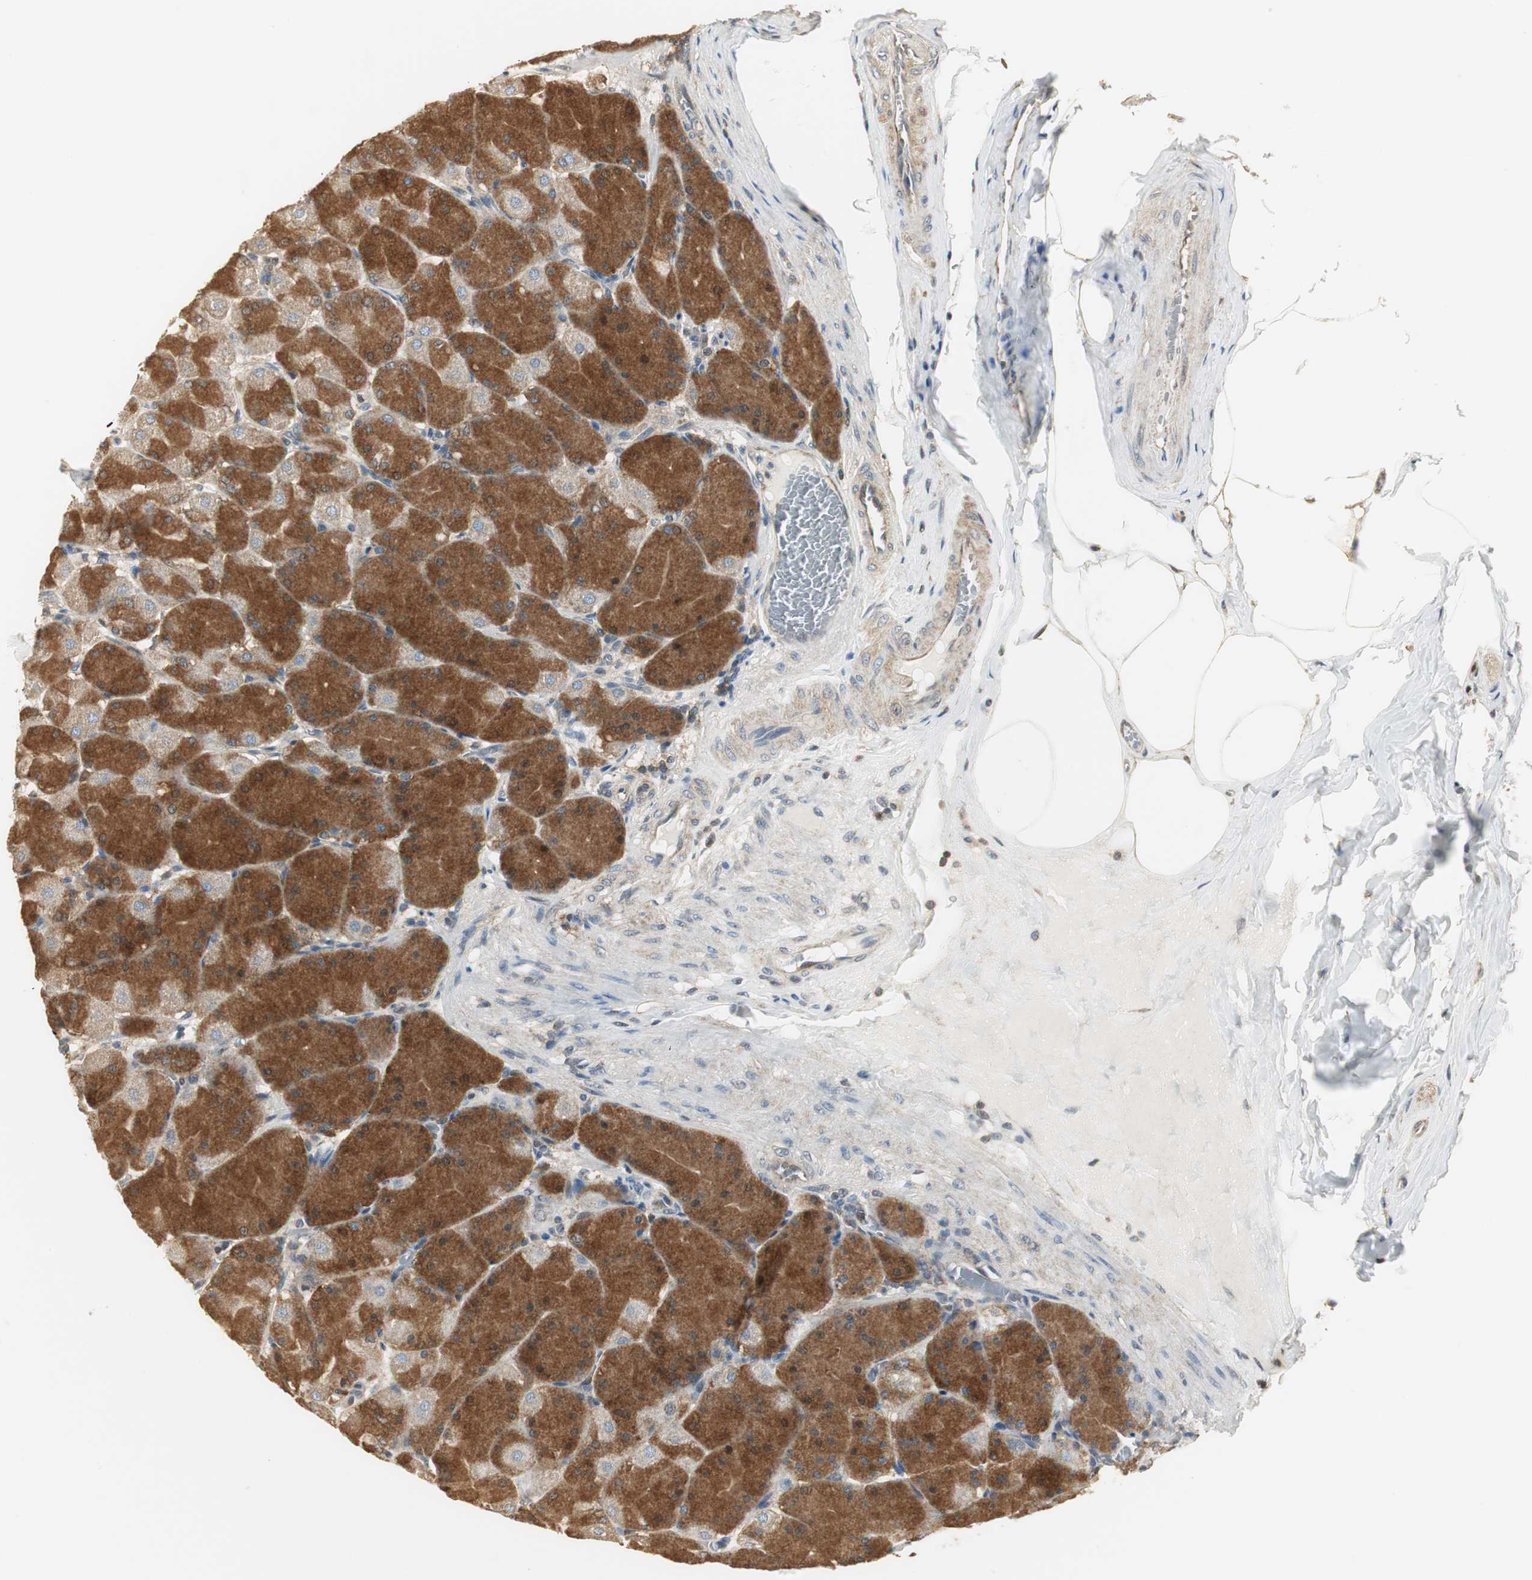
{"staining": {"intensity": "moderate", "quantity": ">75%", "location": "cytoplasmic/membranous"}, "tissue": "stomach", "cell_type": "Glandular cells", "image_type": "normal", "snomed": [{"axis": "morphology", "description": "Normal tissue, NOS"}, {"axis": "topography", "description": "Stomach, upper"}], "caption": "IHC photomicrograph of unremarkable stomach: human stomach stained using immunohistochemistry exhibits medium levels of moderate protein expression localized specifically in the cytoplasmic/membranous of glandular cells, appearing as a cytoplasmic/membranous brown color.", "gene": "CCT5", "patient": {"sex": "female", "age": 56}}